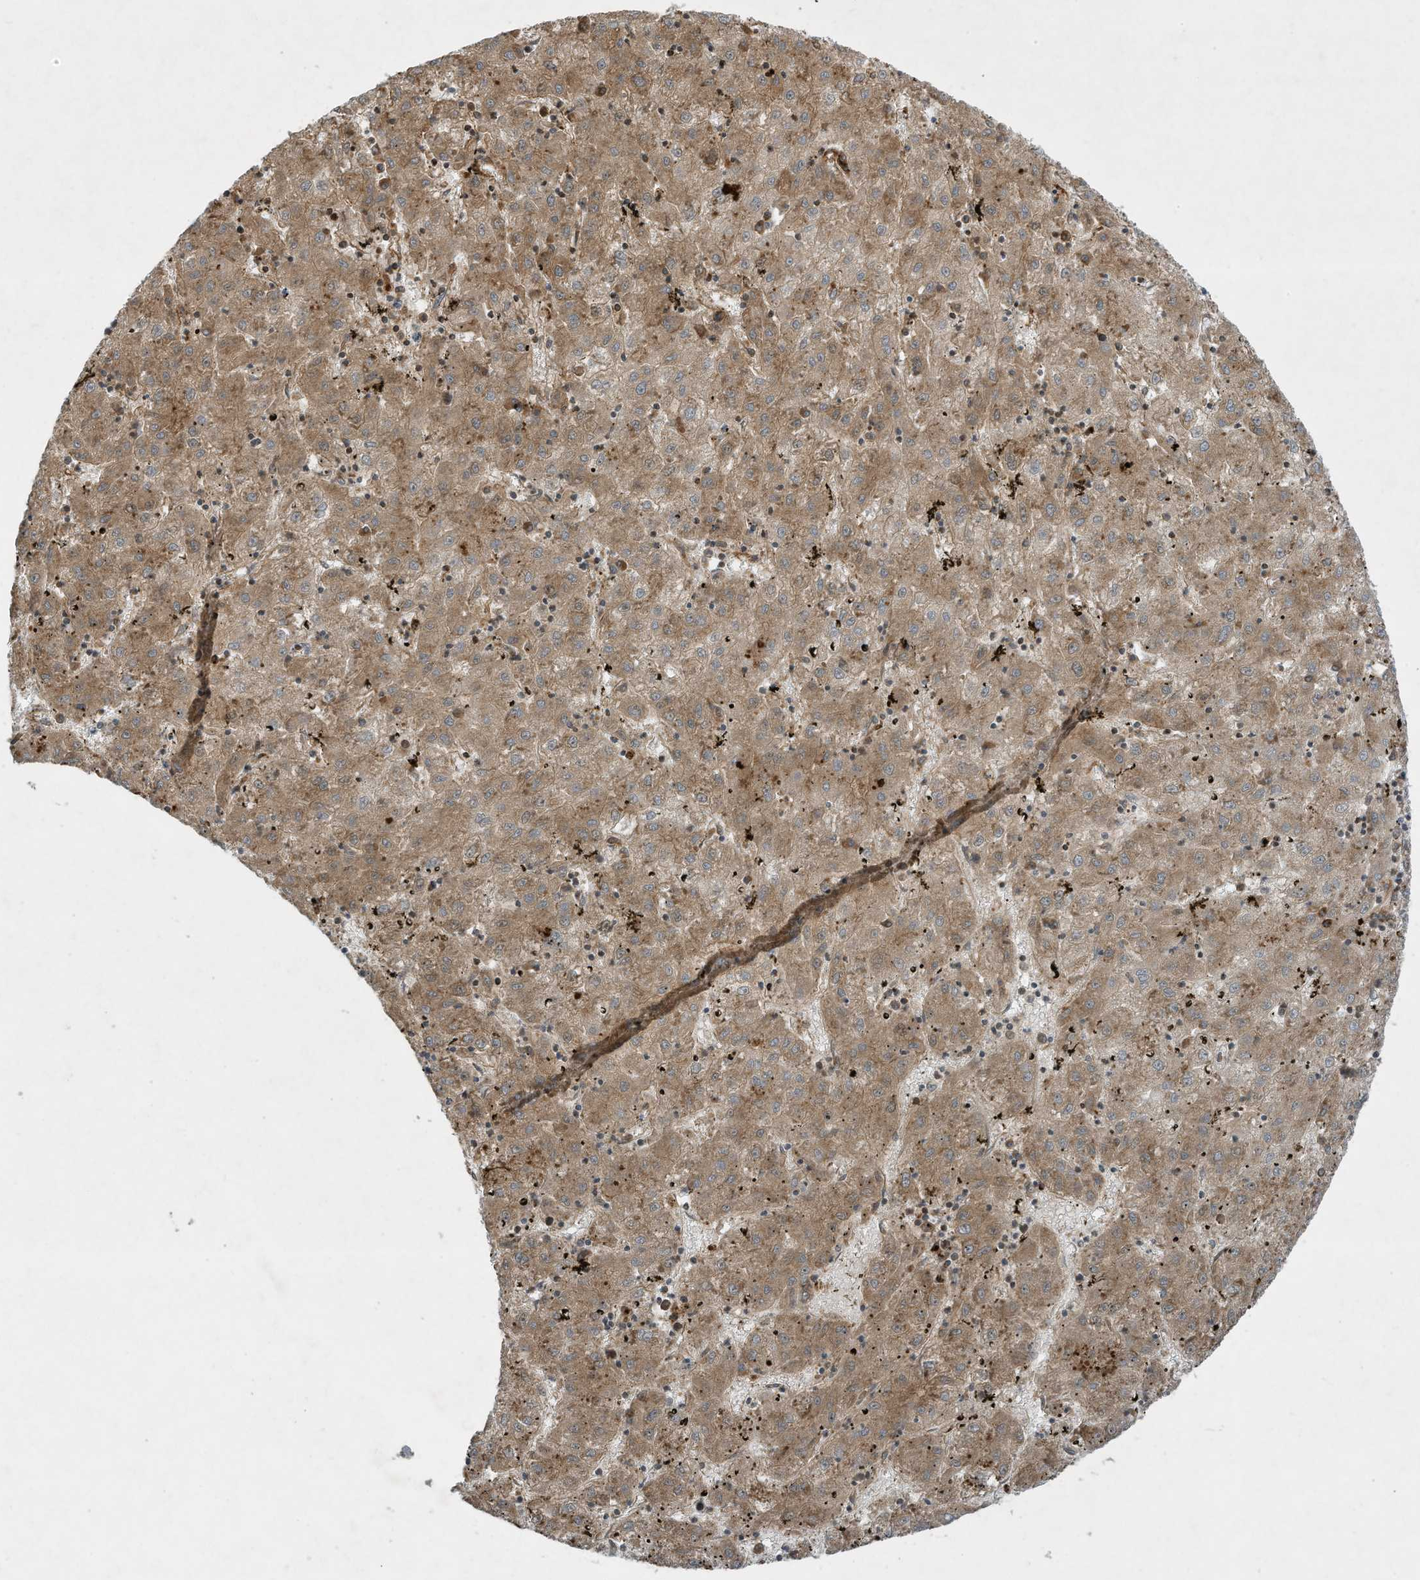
{"staining": {"intensity": "moderate", "quantity": ">75%", "location": "cytoplasmic/membranous"}, "tissue": "liver cancer", "cell_type": "Tumor cells", "image_type": "cancer", "snomed": [{"axis": "morphology", "description": "Carcinoma, Hepatocellular, NOS"}, {"axis": "topography", "description": "Liver"}], "caption": "Immunohistochemistry micrograph of neoplastic tissue: liver cancer stained using immunohistochemistry (IHC) shows medium levels of moderate protein expression localized specifically in the cytoplasmic/membranous of tumor cells, appearing as a cytoplasmic/membranous brown color.", "gene": "DDIT4", "patient": {"sex": "male", "age": 72}}